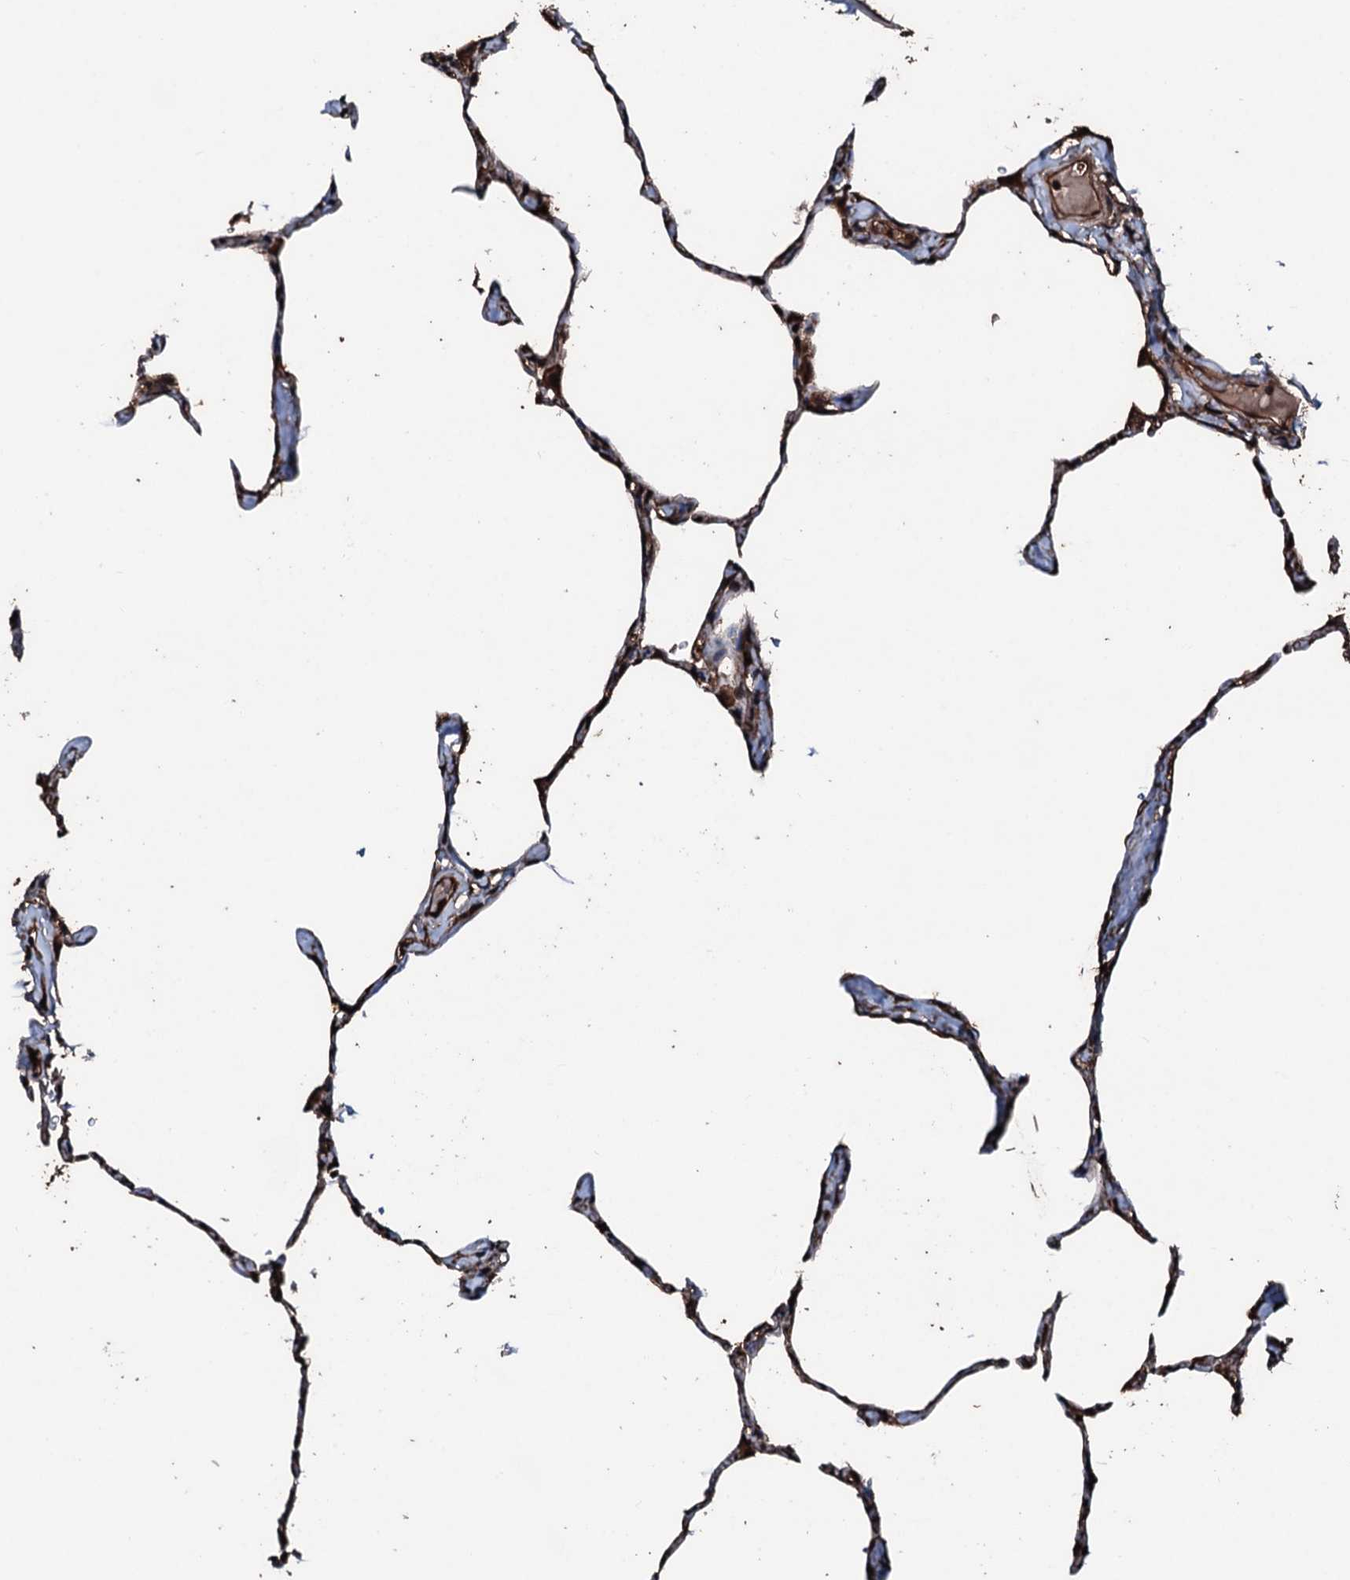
{"staining": {"intensity": "strong", "quantity": ">75%", "location": "cytoplasmic/membranous"}, "tissue": "lung", "cell_type": "Alveolar cells", "image_type": "normal", "snomed": [{"axis": "morphology", "description": "Normal tissue, NOS"}, {"axis": "topography", "description": "Lung"}], "caption": "Immunohistochemistry (IHC) image of normal human lung stained for a protein (brown), which exhibits high levels of strong cytoplasmic/membranous expression in approximately >75% of alveolar cells.", "gene": "KIF18A", "patient": {"sex": "male", "age": 65}}